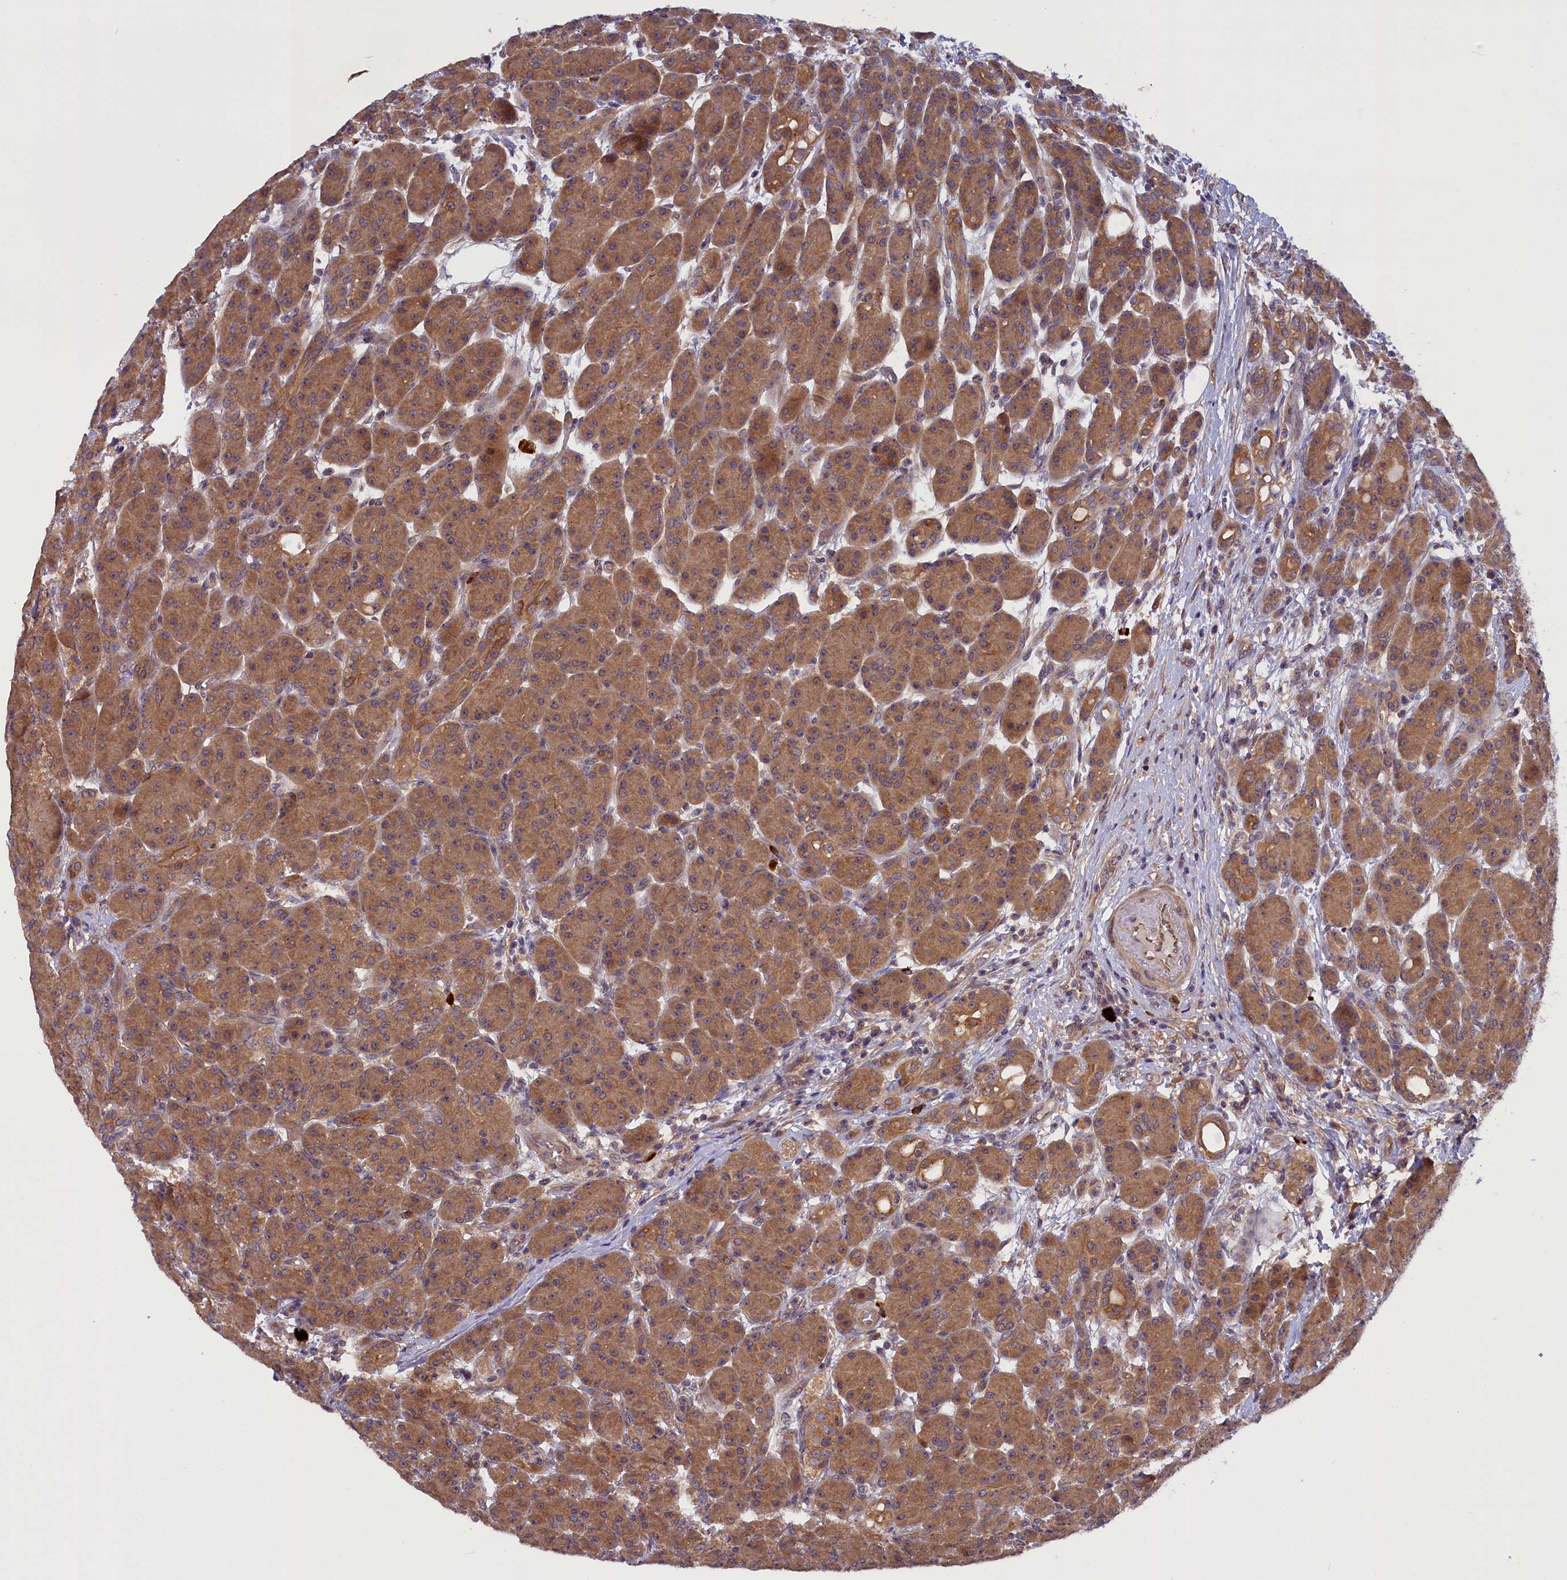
{"staining": {"intensity": "moderate", "quantity": ">75%", "location": "cytoplasmic/membranous"}, "tissue": "pancreas", "cell_type": "Exocrine glandular cells", "image_type": "normal", "snomed": [{"axis": "morphology", "description": "Normal tissue, NOS"}, {"axis": "topography", "description": "Pancreas"}], "caption": "Protein expression analysis of unremarkable pancreas displays moderate cytoplasmic/membranous expression in approximately >75% of exocrine glandular cells. The protein is shown in brown color, while the nuclei are stained blue.", "gene": "CCDC9B", "patient": {"sex": "male", "age": 63}}